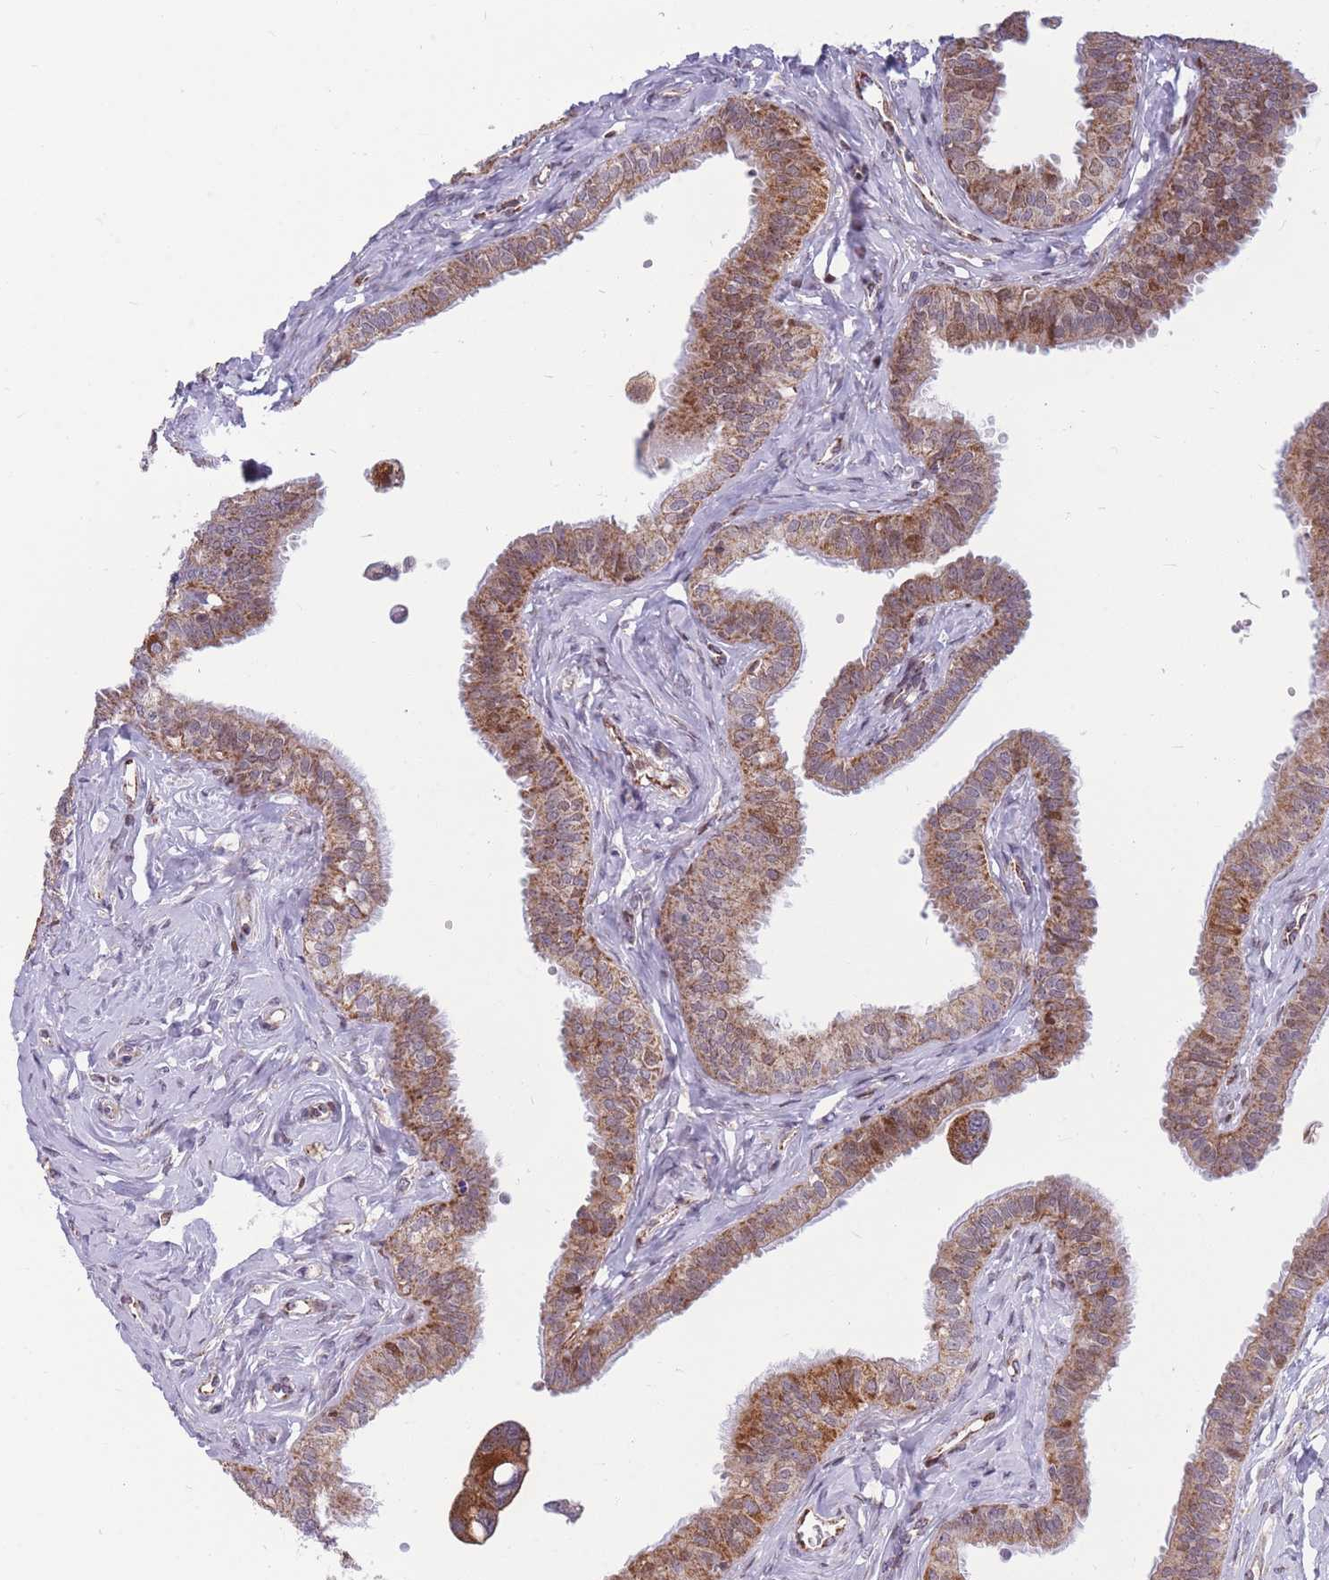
{"staining": {"intensity": "moderate", "quantity": ">75%", "location": "cytoplasmic/membranous"}, "tissue": "fallopian tube", "cell_type": "Glandular cells", "image_type": "normal", "snomed": [{"axis": "morphology", "description": "Normal tissue, NOS"}, {"axis": "morphology", "description": "Carcinoma, NOS"}, {"axis": "topography", "description": "Fallopian tube"}, {"axis": "topography", "description": "Ovary"}], "caption": "Human fallopian tube stained for a protein (brown) displays moderate cytoplasmic/membranous positive positivity in approximately >75% of glandular cells.", "gene": "HSPE1", "patient": {"sex": "female", "age": 59}}